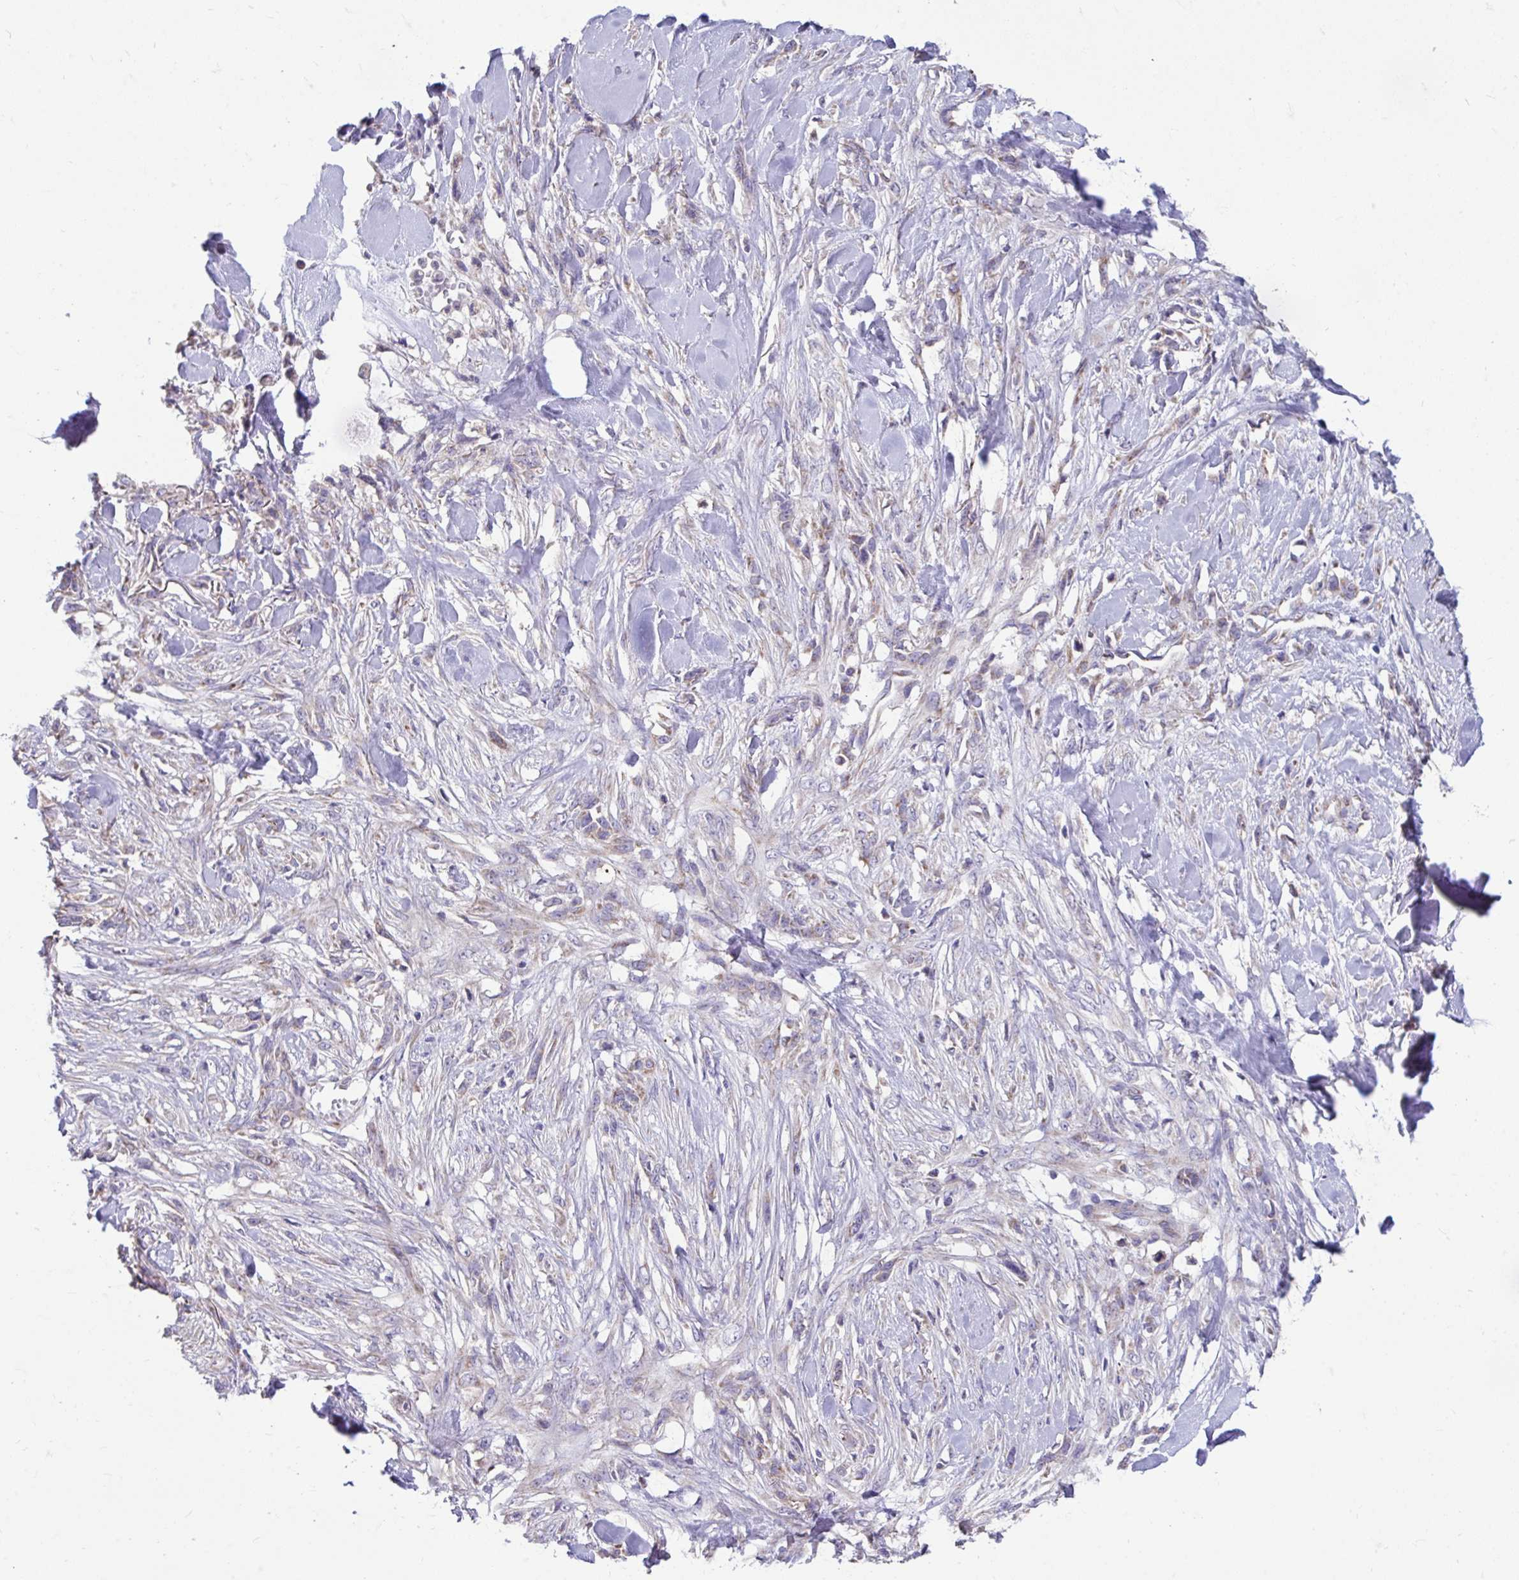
{"staining": {"intensity": "weak", "quantity": "<25%", "location": "cytoplasmic/membranous"}, "tissue": "skin cancer", "cell_type": "Tumor cells", "image_type": "cancer", "snomed": [{"axis": "morphology", "description": "Squamous cell carcinoma, NOS"}, {"axis": "topography", "description": "Skin"}], "caption": "An image of squamous cell carcinoma (skin) stained for a protein shows no brown staining in tumor cells. Brightfield microscopy of immunohistochemistry stained with DAB (brown) and hematoxylin (blue), captured at high magnification.", "gene": "LINGO4", "patient": {"sex": "female", "age": 59}}